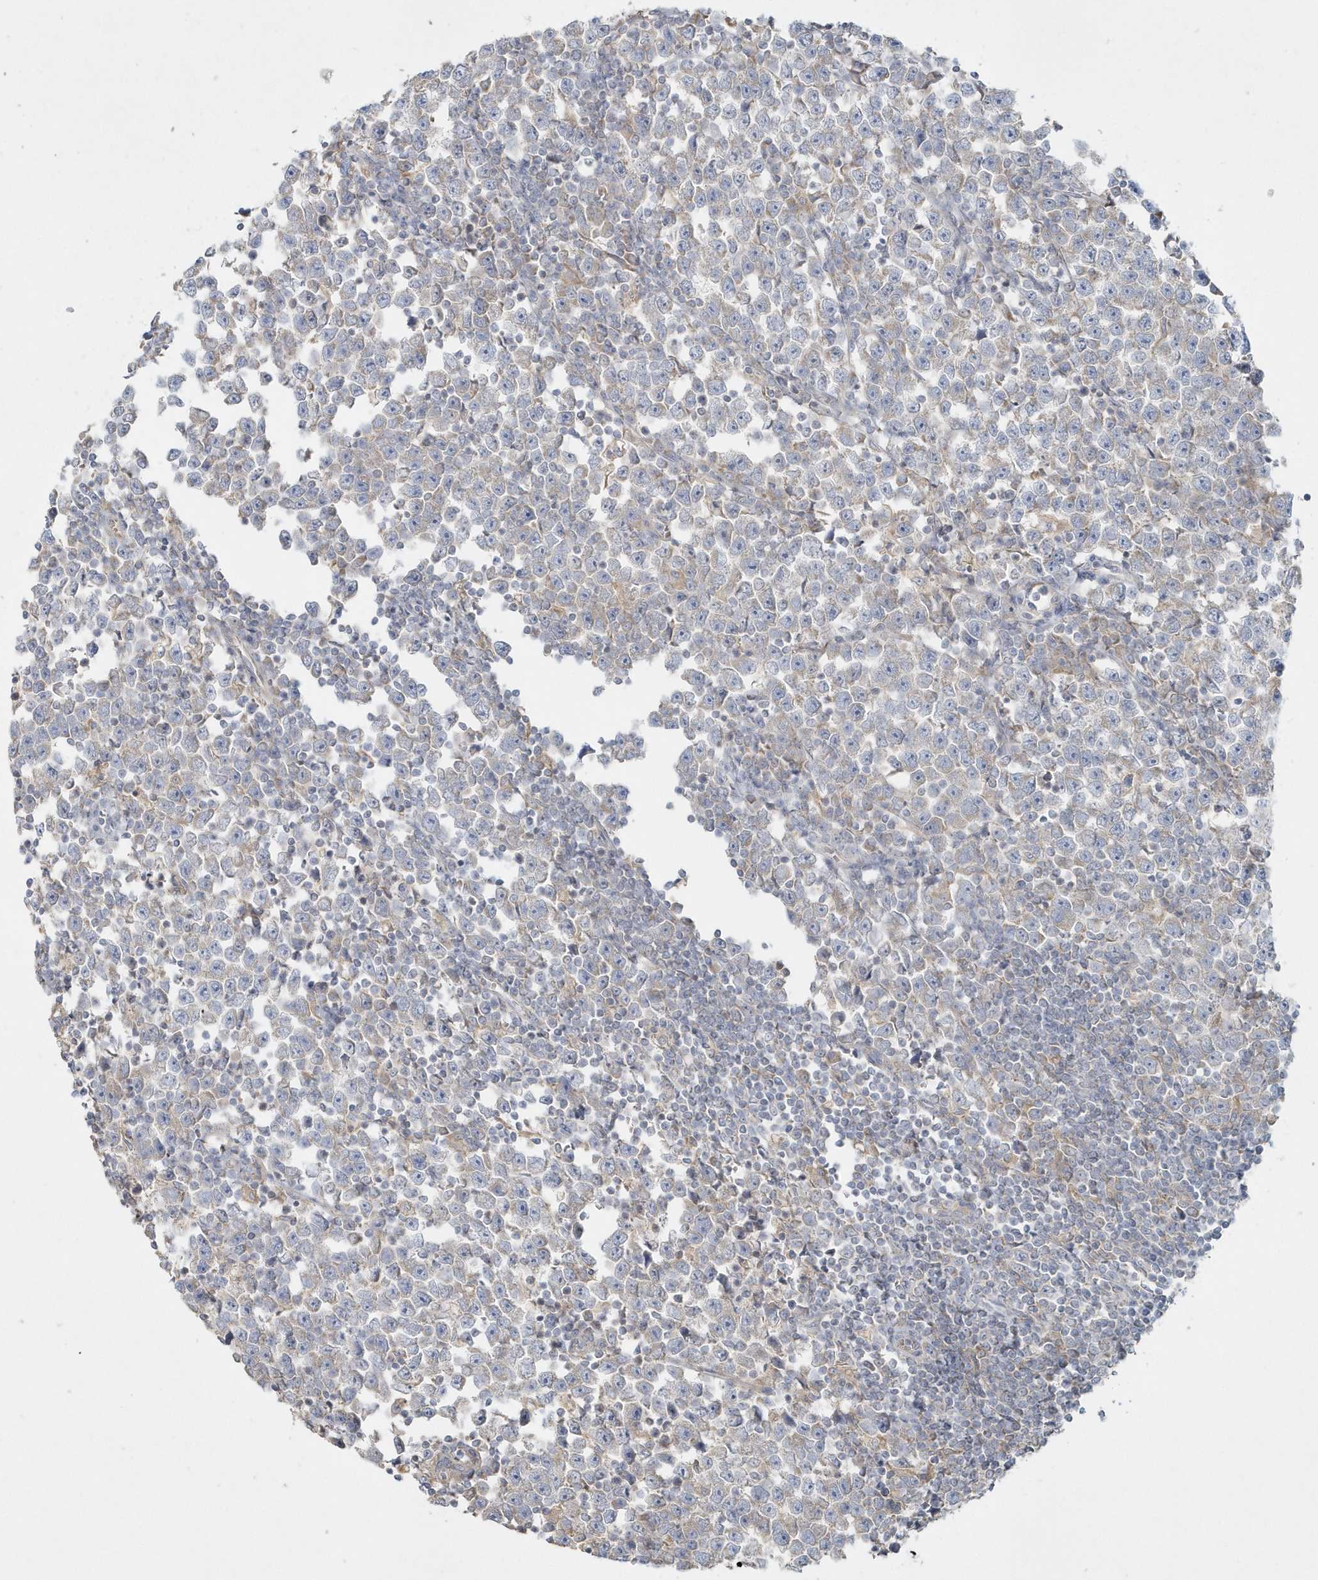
{"staining": {"intensity": "weak", "quantity": "<25%", "location": "cytoplasmic/membranous"}, "tissue": "testis cancer", "cell_type": "Tumor cells", "image_type": "cancer", "snomed": [{"axis": "morphology", "description": "Normal tissue, NOS"}, {"axis": "morphology", "description": "Seminoma, NOS"}, {"axis": "topography", "description": "Testis"}], "caption": "IHC of testis cancer exhibits no expression in tumor cells. Nuclei are stained in blue.", "gene": "BLTP3A", "patient": {"sex": "male", "age": 43}}